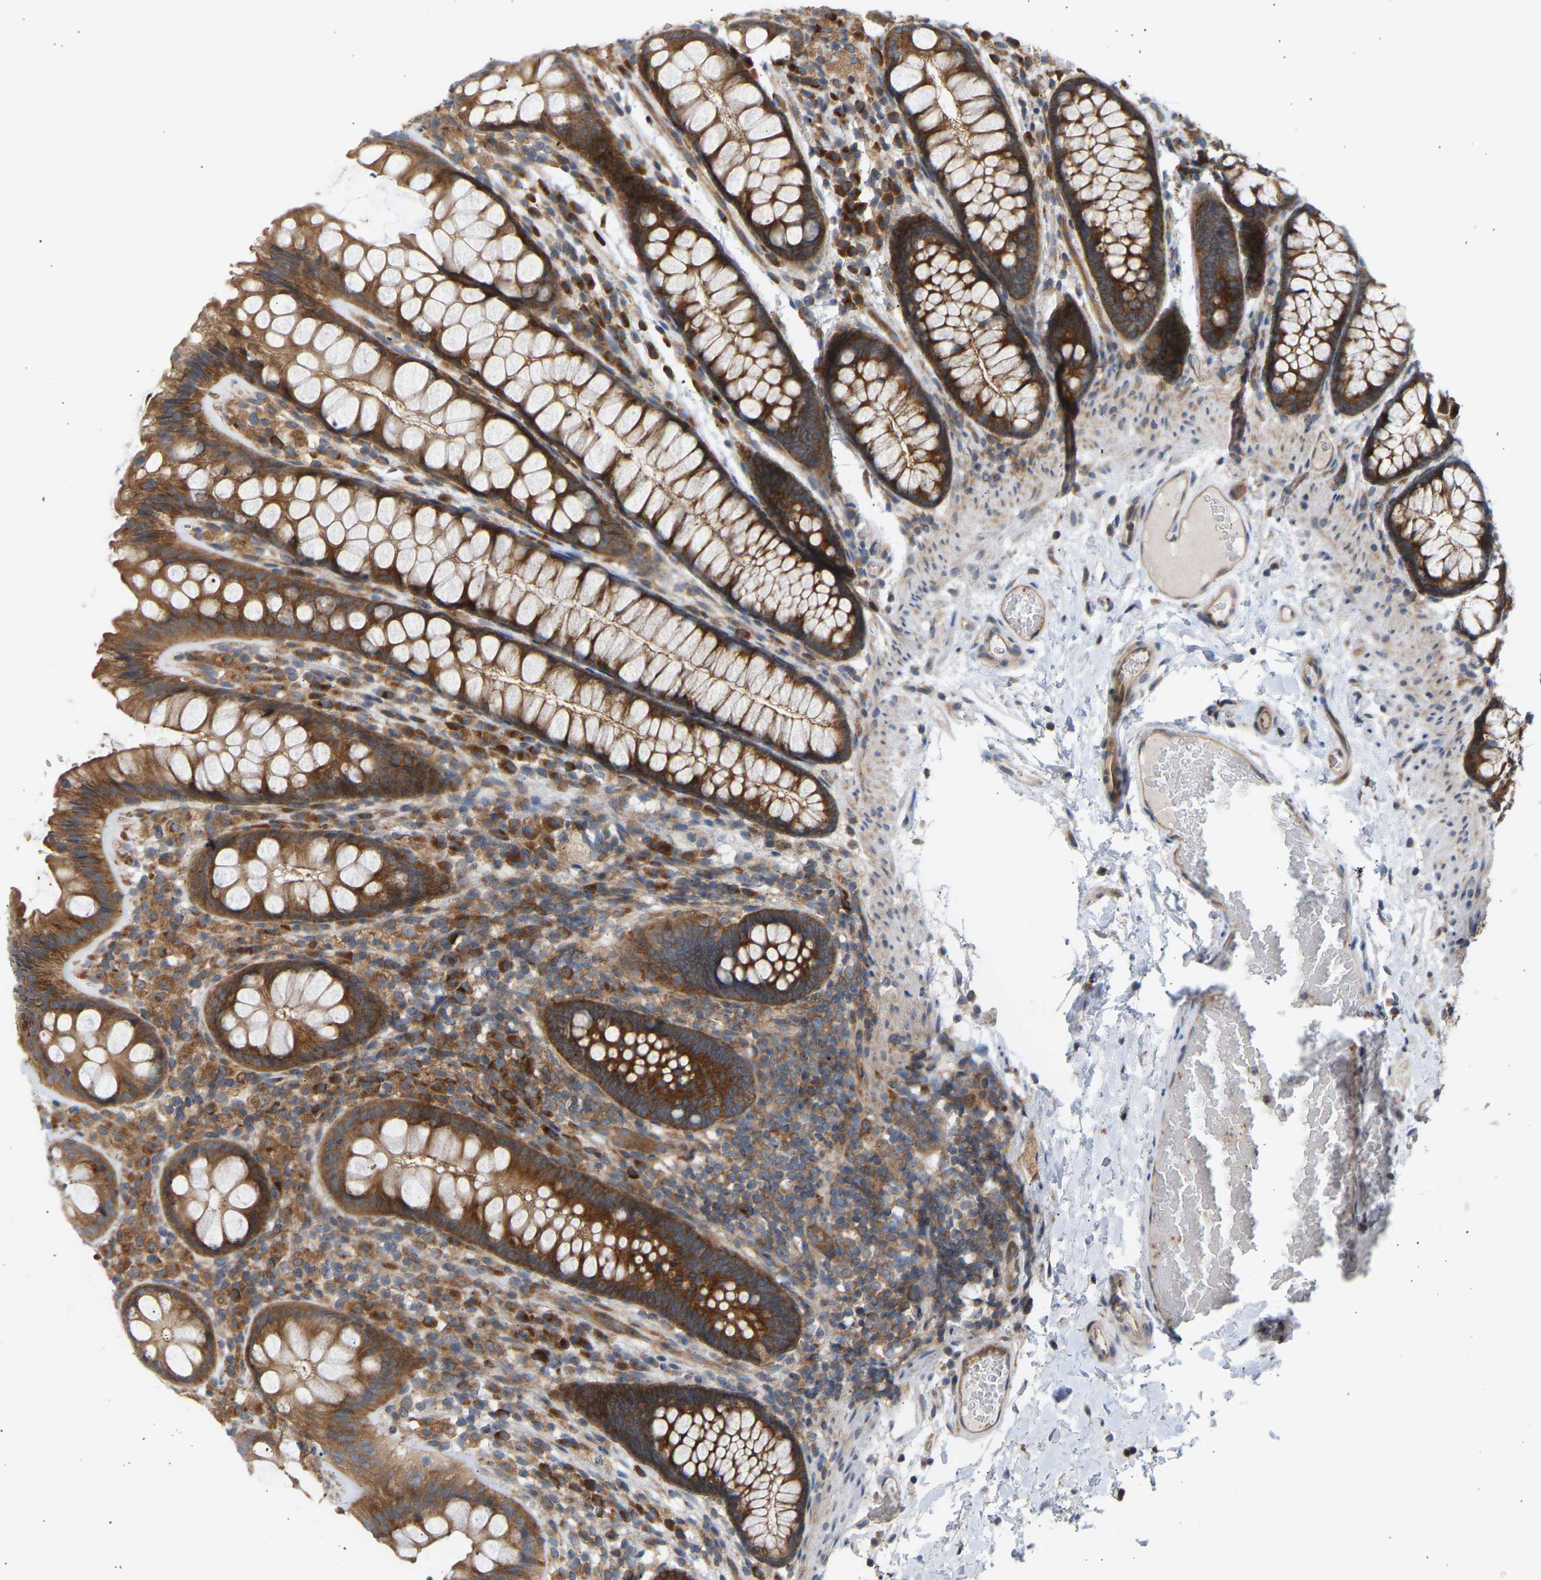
{"staining": {"intensity": "moderate", "quantity": ">75%", "location": "cytoplasmic/membranous"}, "tissue": "colon", "cell_type": "Endothelial cells", "image_type": "normal", "snomed": [{"axis": "morphology", "description": "Normal tissue, NOS"}, {"axis": "topography", "description": "Colon"}], "caption": "Immunohistochemical staining of unremarkable colon demonstrates moderate cytoplasmic/membranous protein positivity in about >75% of endothelial cells.", "gene": "GCN1", "patient": {"sex": "female", "age": 56}}